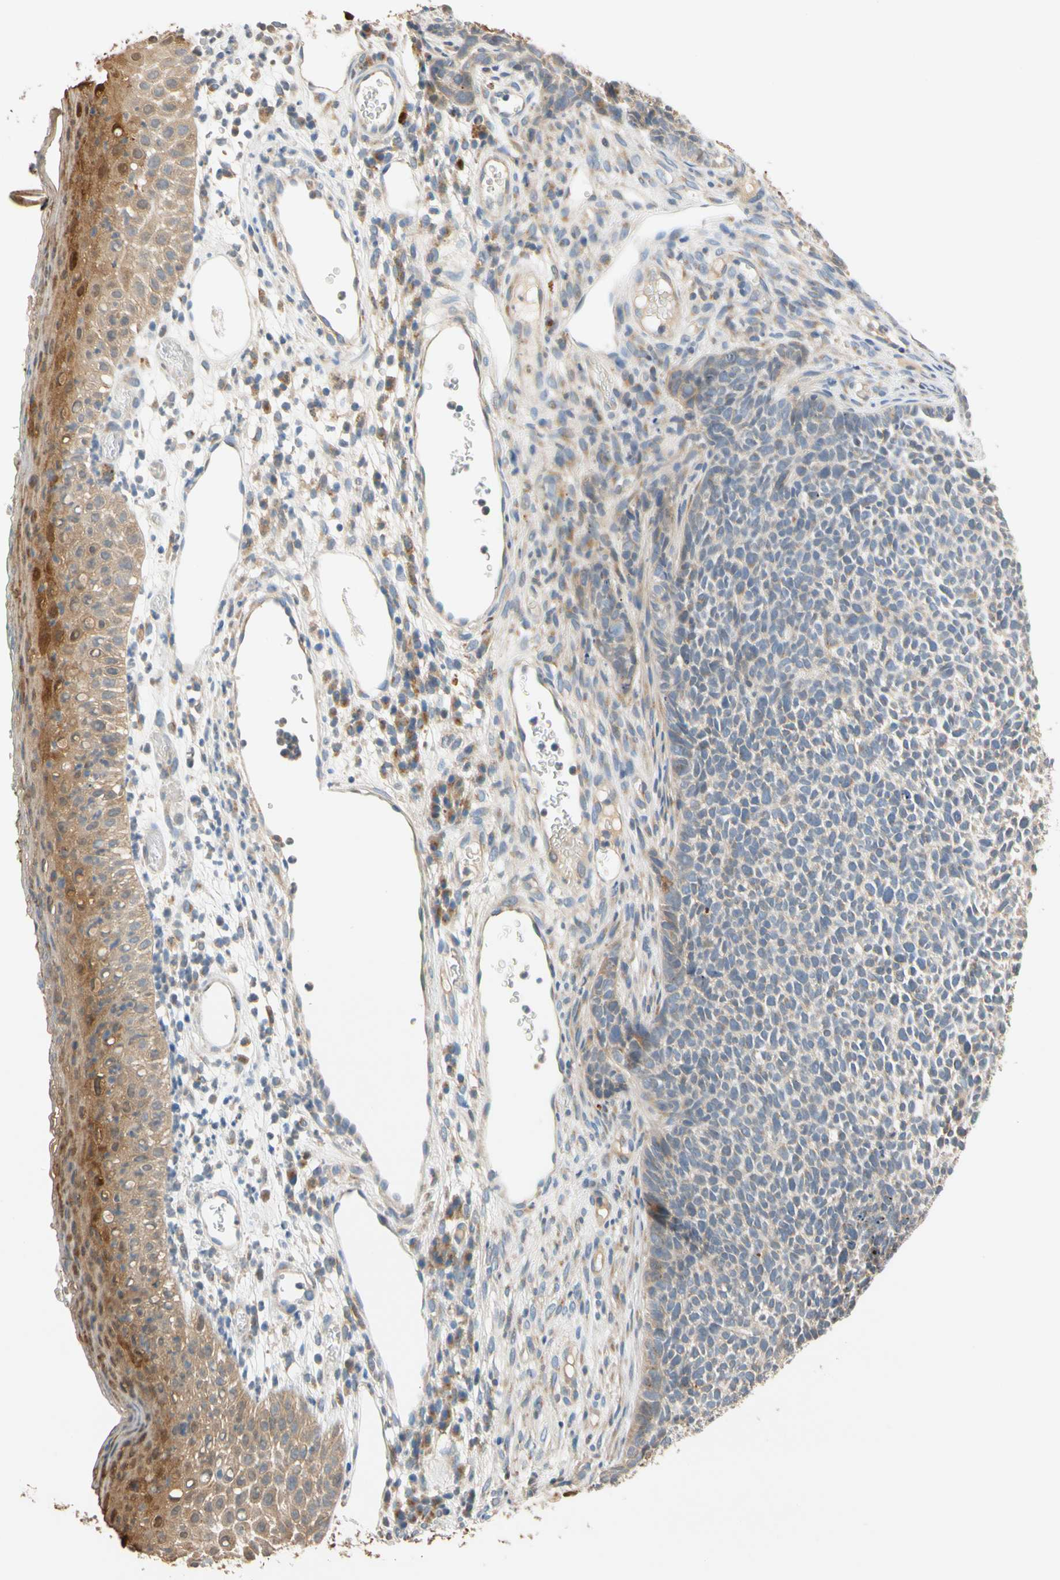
{"staining": {"intensity": "negative", "quantity": "none", "location": "none"}, "tissue": "skin cancer", "cell_type": "Tumor cells", "image_type": "cancer", "snomed": [{"axis": "morphology", "description": "Basal cell carcinoma"}, {"axis": "topography", "description": "Skin"}], "caption": "This is an IHC photomicrograph of human basal cell carcinoma (skin). There is no expression in tumor cells.", "gene": "GPSM2", "patient": {"sex": "female", "age": 84}}